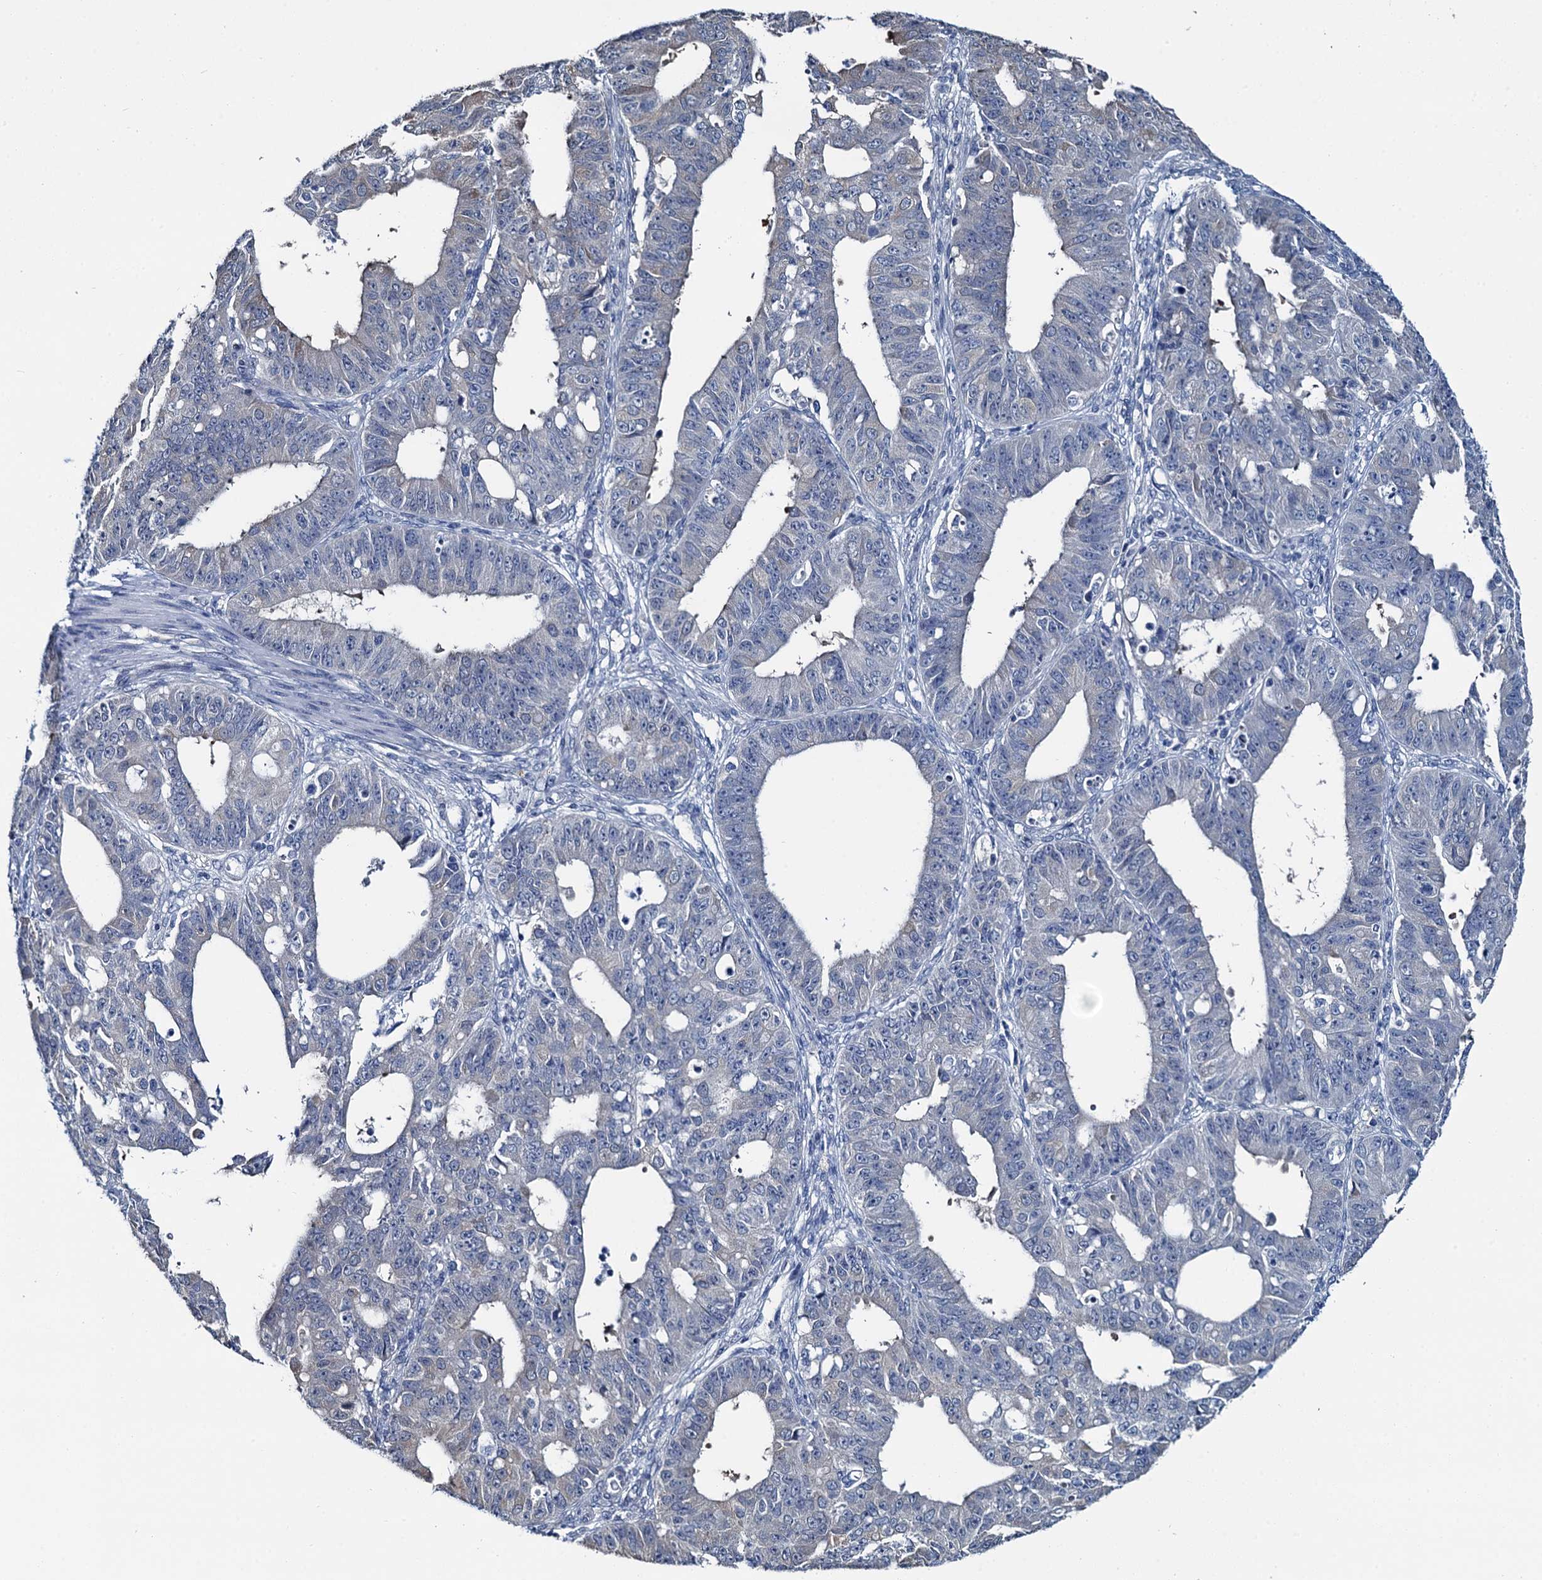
{"staining": {"intensity": "negative", "quantity": "none", "location": "none"}, "tissue": "ovarian cancer", "cell_type": "Tumor cells", "image_type": "cancer", "snomed": [{"axis": "morphology", "description": "Carcinoma, endometroid"}, {"axis": "topography", "description": "Appendix"}, {"axis": "topography", "description": "Ovary"}], "caption": "This is an immunohistochemistry micrograph of human ovarian cancer (endometroid carcinoma). There is no expression in tumor cells.", "gene": "MIOX", "patient": {"sex": "female", "age": 42}}